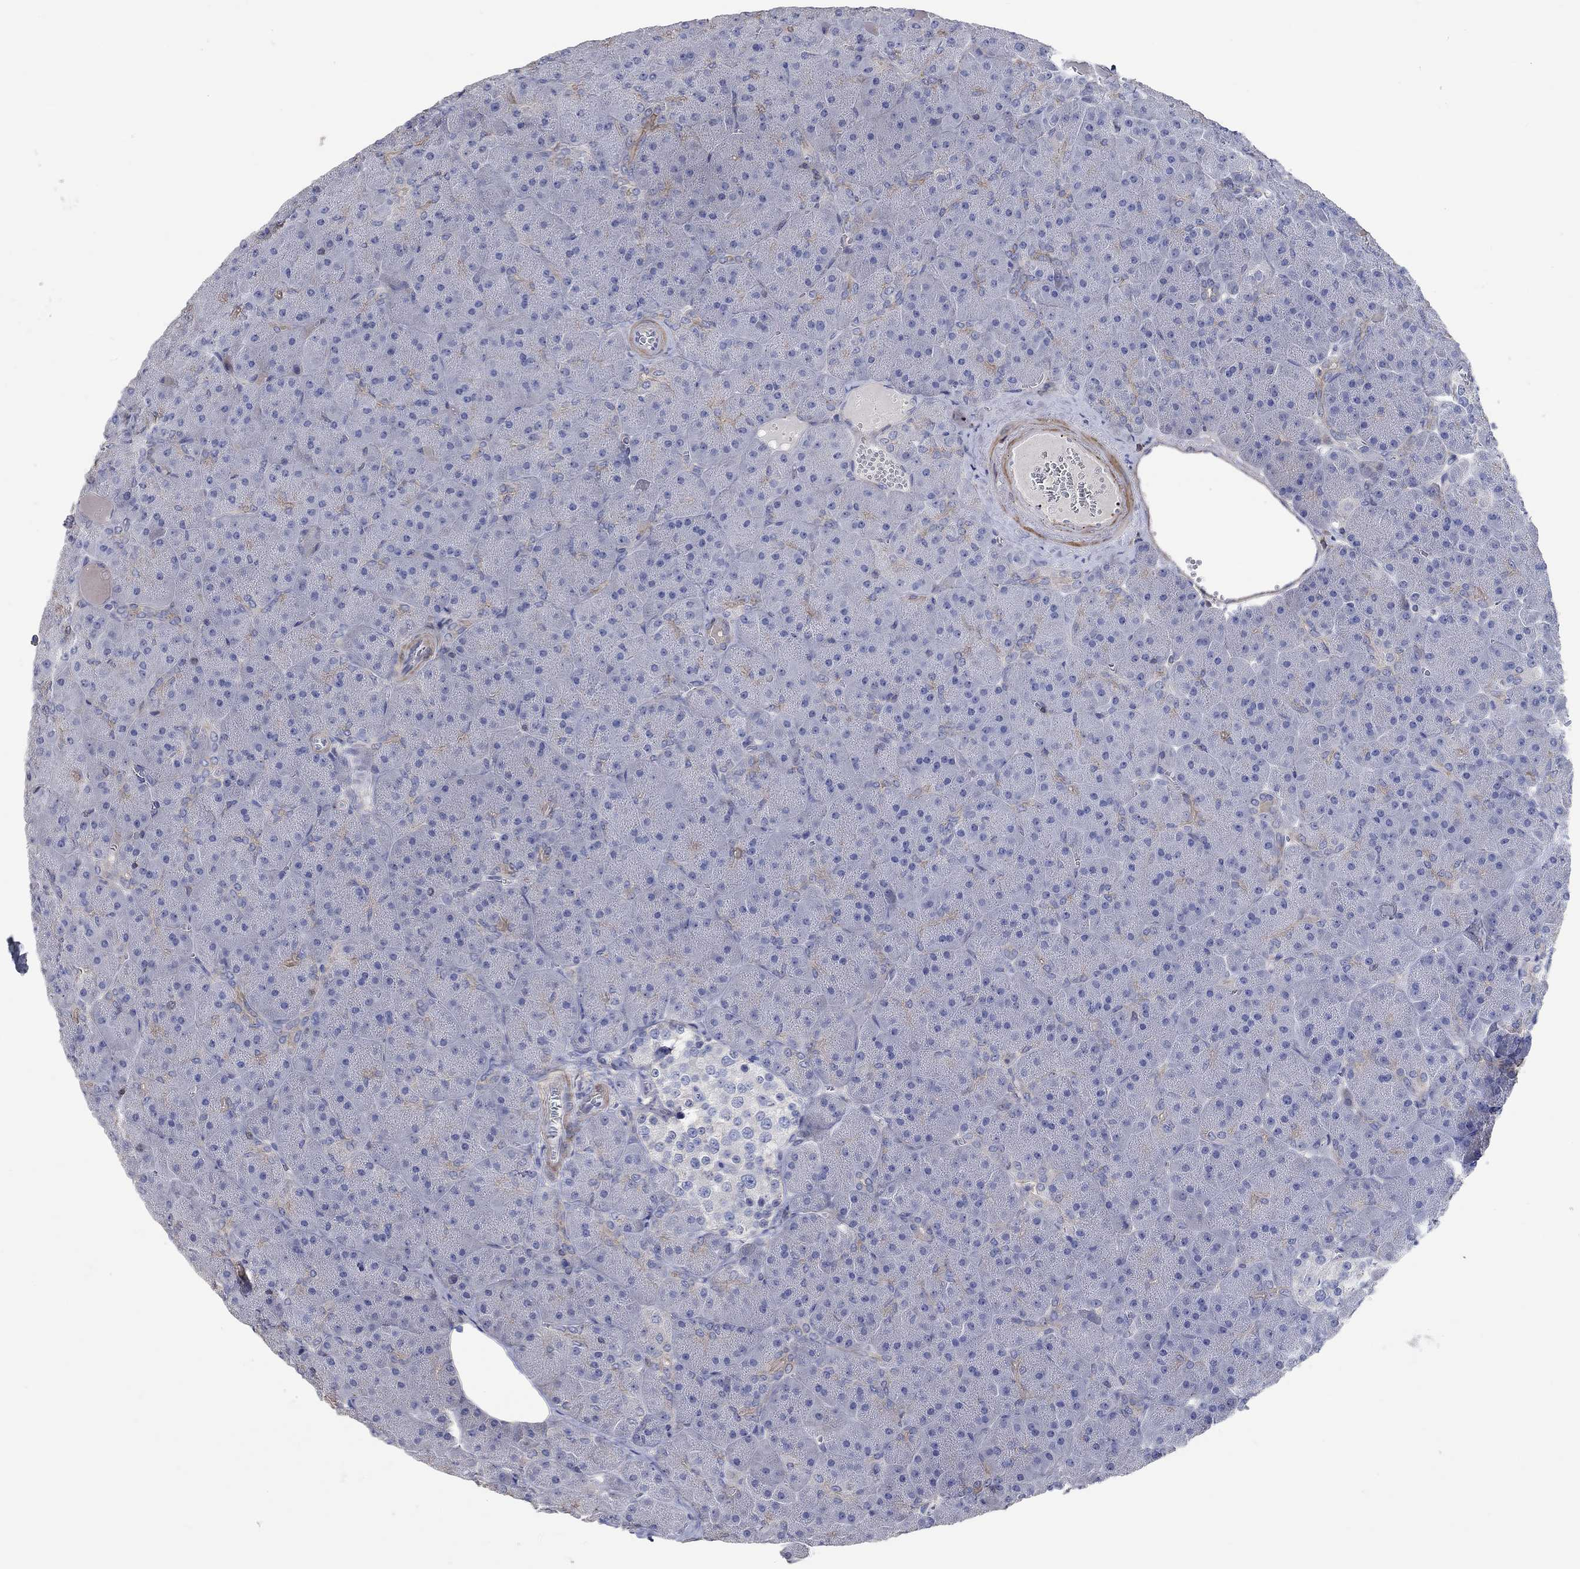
{"staining": {"intensity": "moderate", "quantity": "<25%", "location": "cytoplasmic/membranous"}, "tissue": "pancreas", "cell_type": "Exocrine glandular cells", "image_type": "normal", "snomed": [{"axis": "morphology", "description": "Normal tissue, NOS"}, {"axis": "topography", "description": "Pancreas"}], "caption": "This histopathology image displays immunohistochemistry (IHC) staining of unremarkable pancreas, with low moderate cytoplasmic/membranous positivity in approximately <25% of exocrine glandular cells.", "gene": "TNFAIP8L3", "patient": {"sex": "male", "age": 61}}